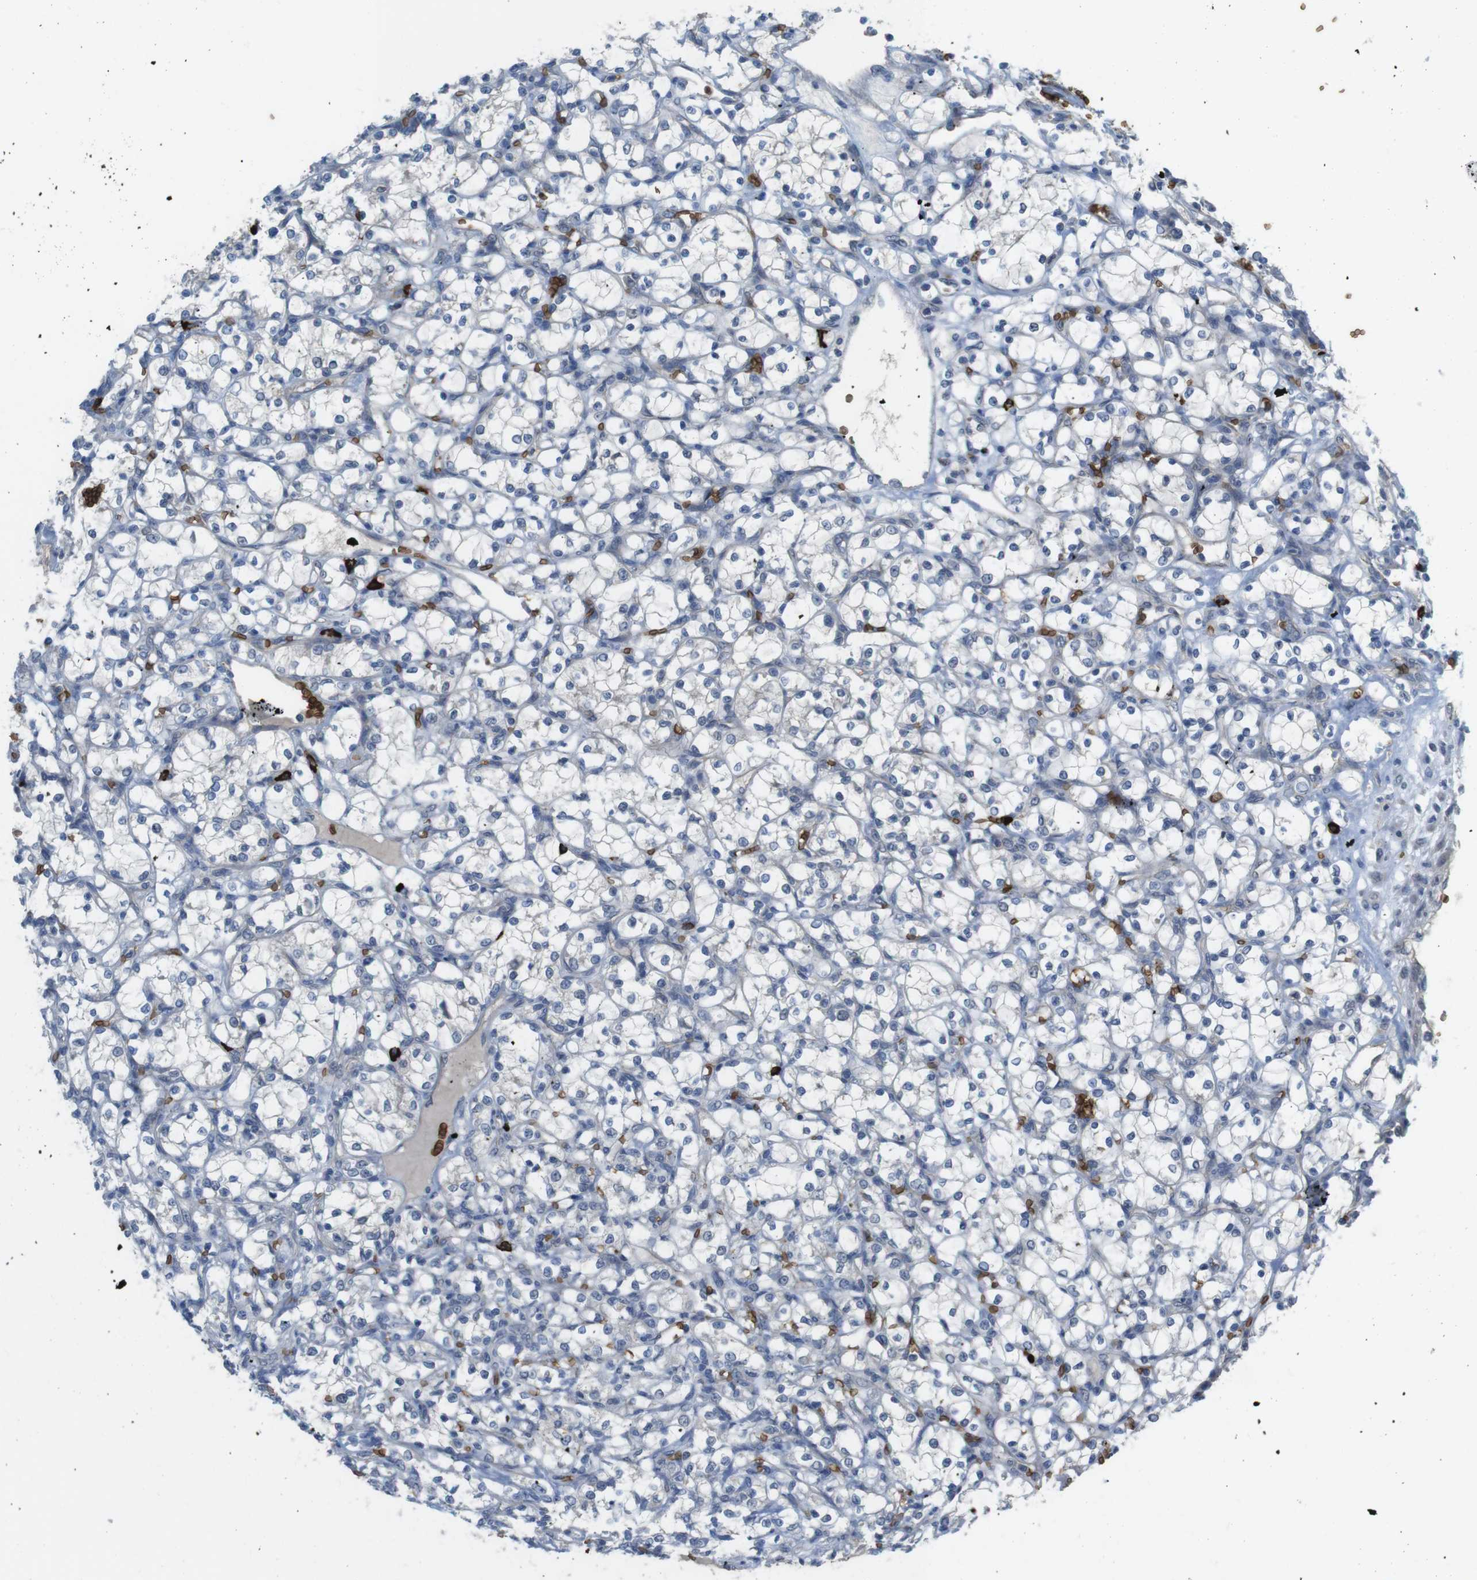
{"staining": {"intensity": "negative", "quantity": "none", "location": "none"}, "tissue": "renal cancer", "cell_type": "Tumor cells", "image_type": "cancer", "snomed": [{"axis": "morphology", "description": "Adenocarcinoma, NOS"}, {"axis": "topography", "description": "Kidney"}], "caption": "Protein analysis of renal adenocarcinoma exhibits no significant positivity in tumor cells.", "gene": "GYPA", "patient": {"sex": "female", "age": 69}}